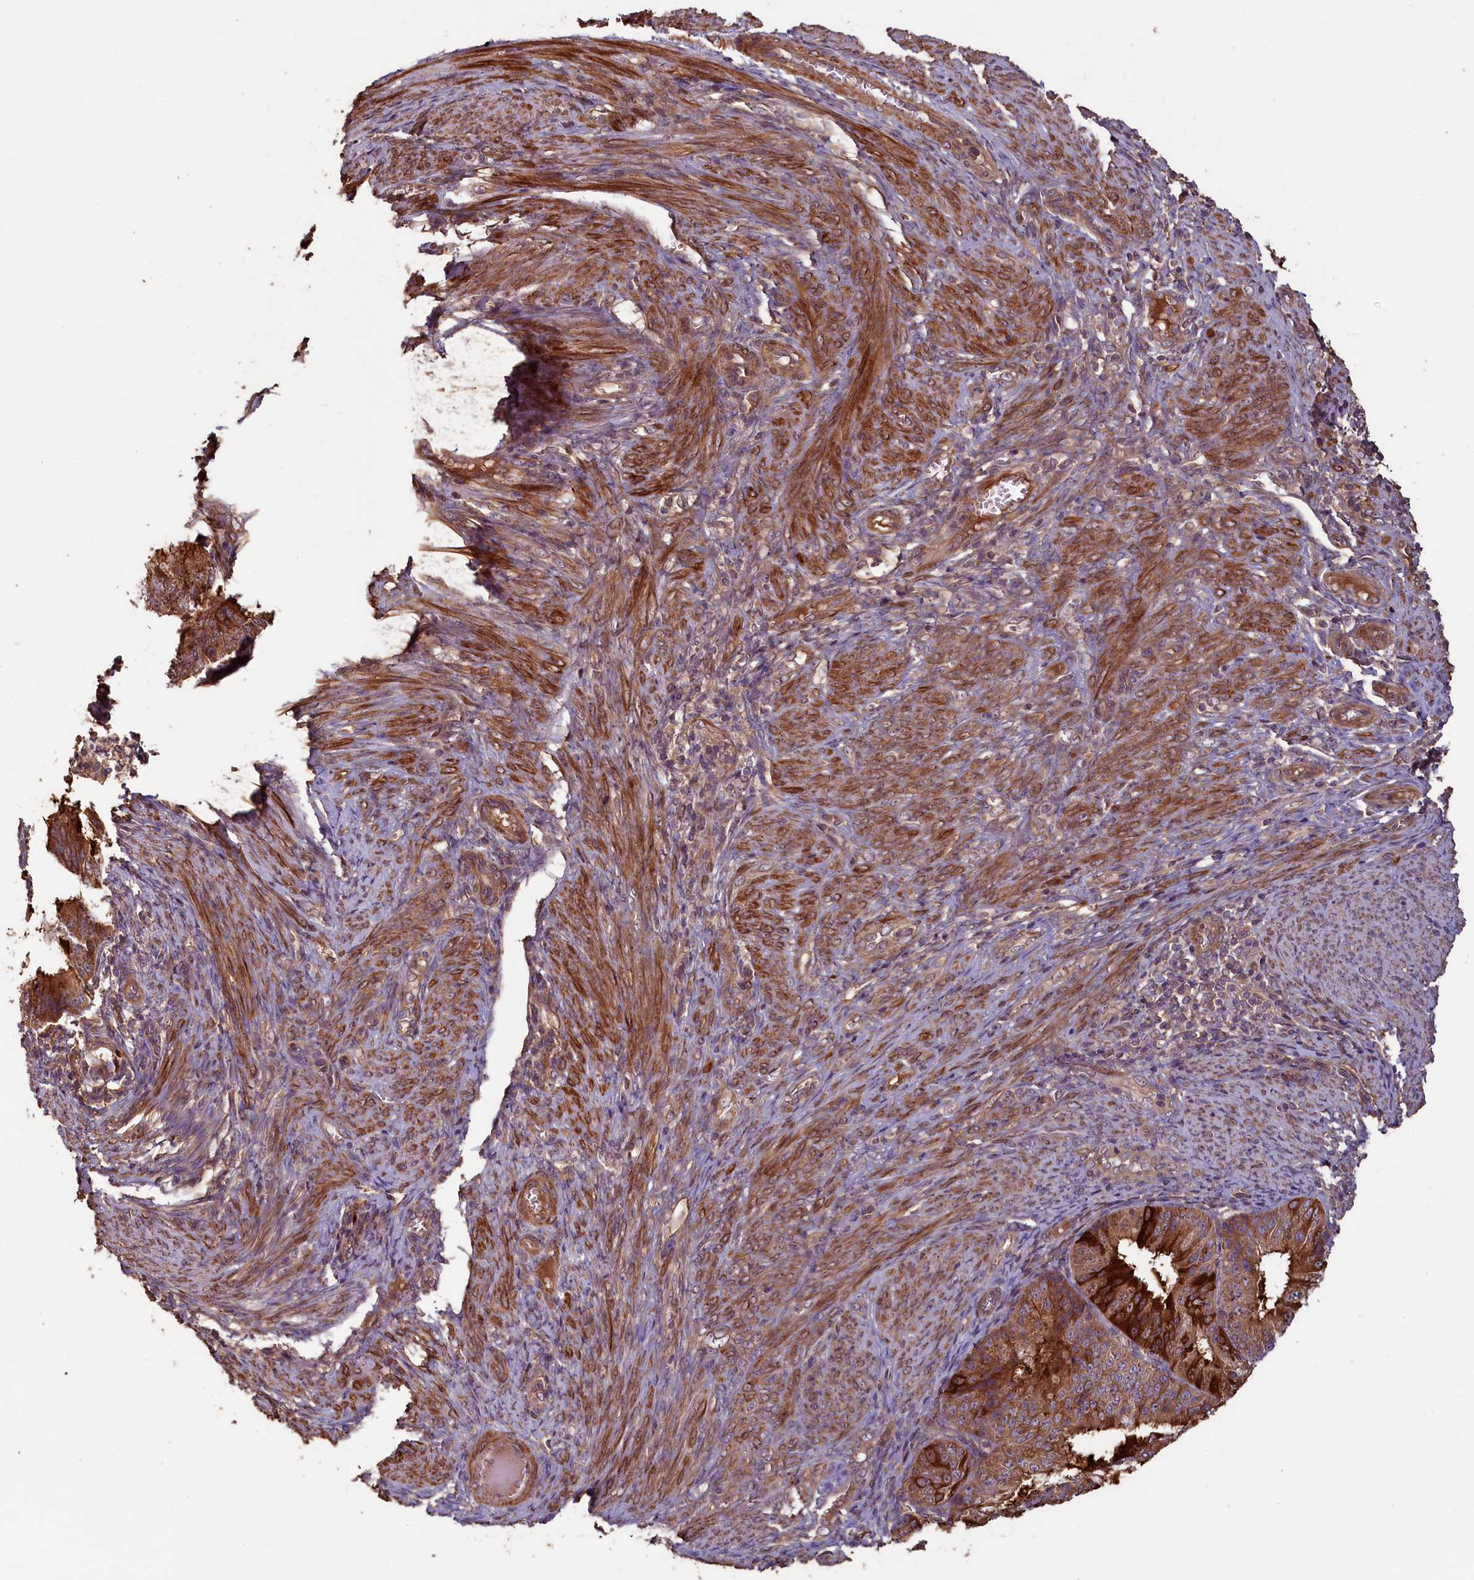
{"staining": {"intensity": "strong", "quantity": ">75%", "location": "cytoplasmic/membranous"}, "tissue": "endometrial cancer", "cell_type": "Tumor cells", "image_type": "cancer", "snomed": [{"axis": "morphology", "description": "Adenocarcinoma, NOS"}, {"axis": "topography", "description": "Endometrium"}], "caption": "Endometrial adenocarcinoma stained with immunohistochemistry demonstrates strong cytoplasmic/membranous expression in about >75% of tumor cells.", "gene": "NUDT6", "patient": {"sex": "female", "age": 51}}